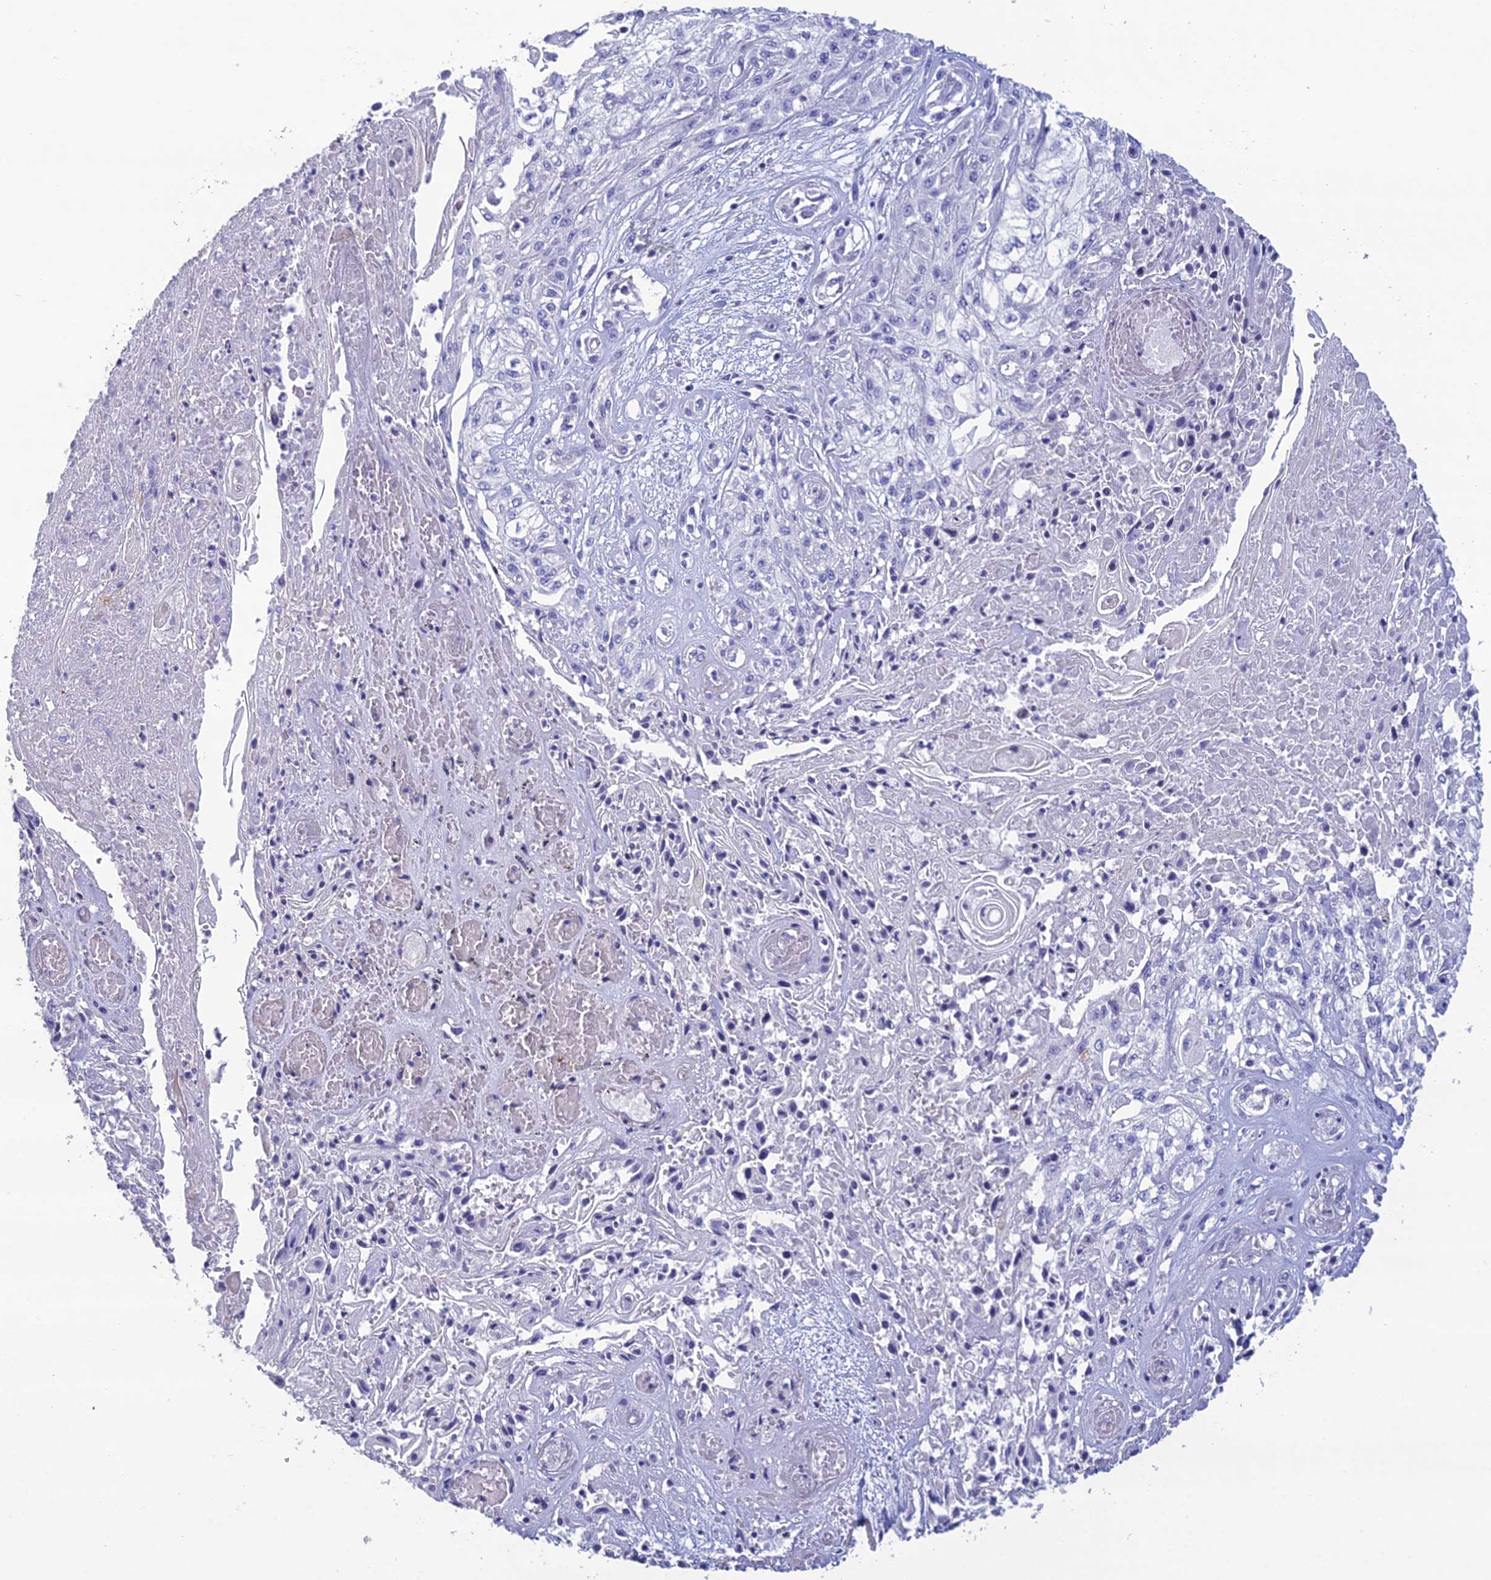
{"staining": {"intensity": "negative", "quantity": "none", "location": "none"}, "tissue": "skin cancer", "cell_type": "Tumor cells", "image_type": "cancer", "snomed": [{"axis": "morphology", "description": "Squamous cell carcinoma, NOS"}, {"axis": "morphology", "description": "Squamous cell carcinoma, metastatic, NOS"}, {"axis": "topography", "description": "Skin"}, {"axis": "topography", "description": "Lymph node"}], "caption": "Tumor cells show no significant staining in skin squamous cell carcinoma.", "gene": "OR56B1", "patient": {"sex": "male", "age": 75}}